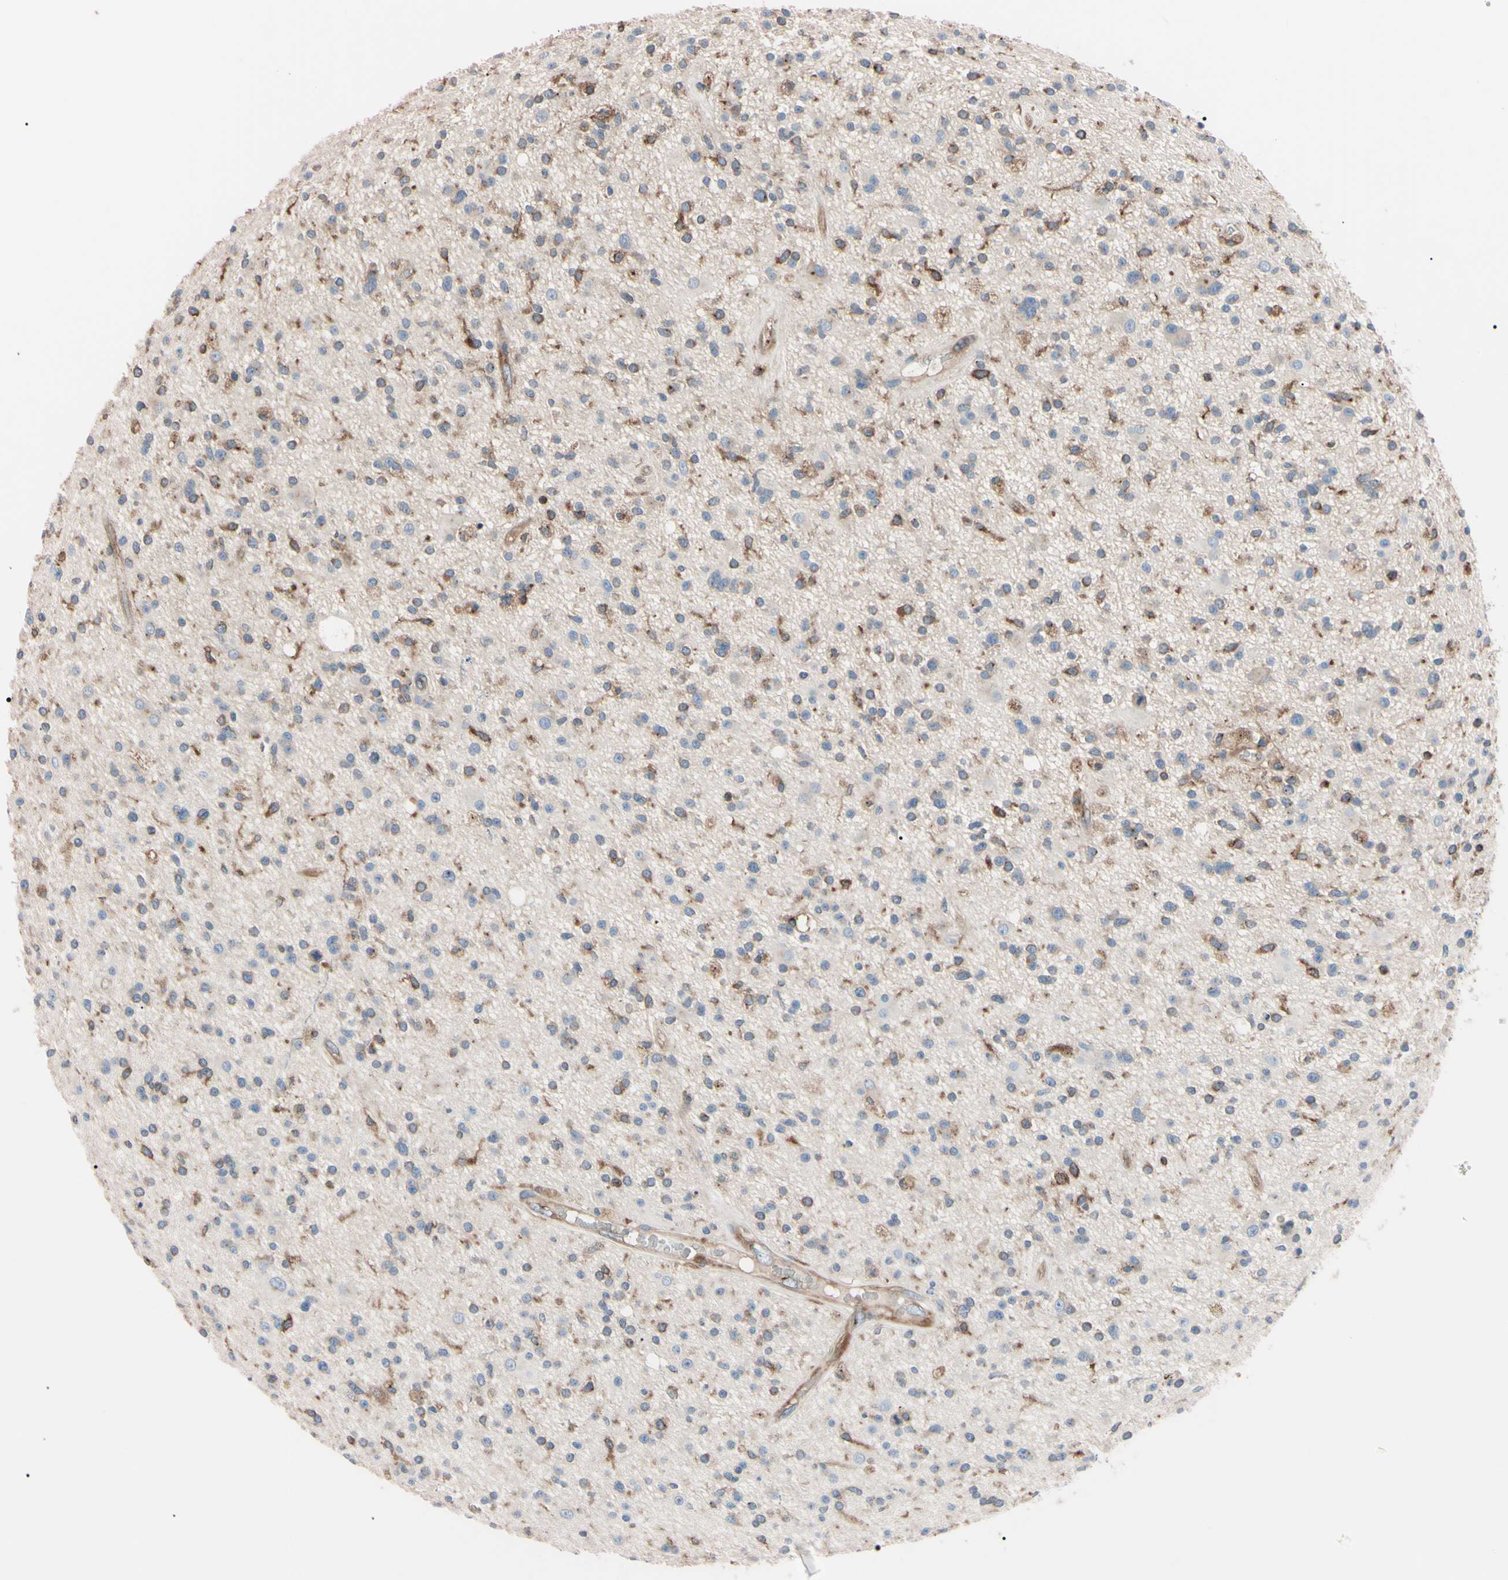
{"staining": {"intensity": "weak", "quantity": "<25%", "location": "cytoplasmic/membranous"}, "tissue": "glioma", "cell_type": "Tumor cells", "image_type": "cancer", "snomed": [{"axis": "morphology", "description": "Glioma, malignant, High grade"}, {"axis": "topography", "description": "Brain"}], "caption": "An IHC photomicrograph of glioma is shown. There is no staining in tumor cells of glioma. (DAB immunohistochemistry (IHC), high magnification).", "gene": "PRKACA", "patient": {"sex": "male", "age": 33}}